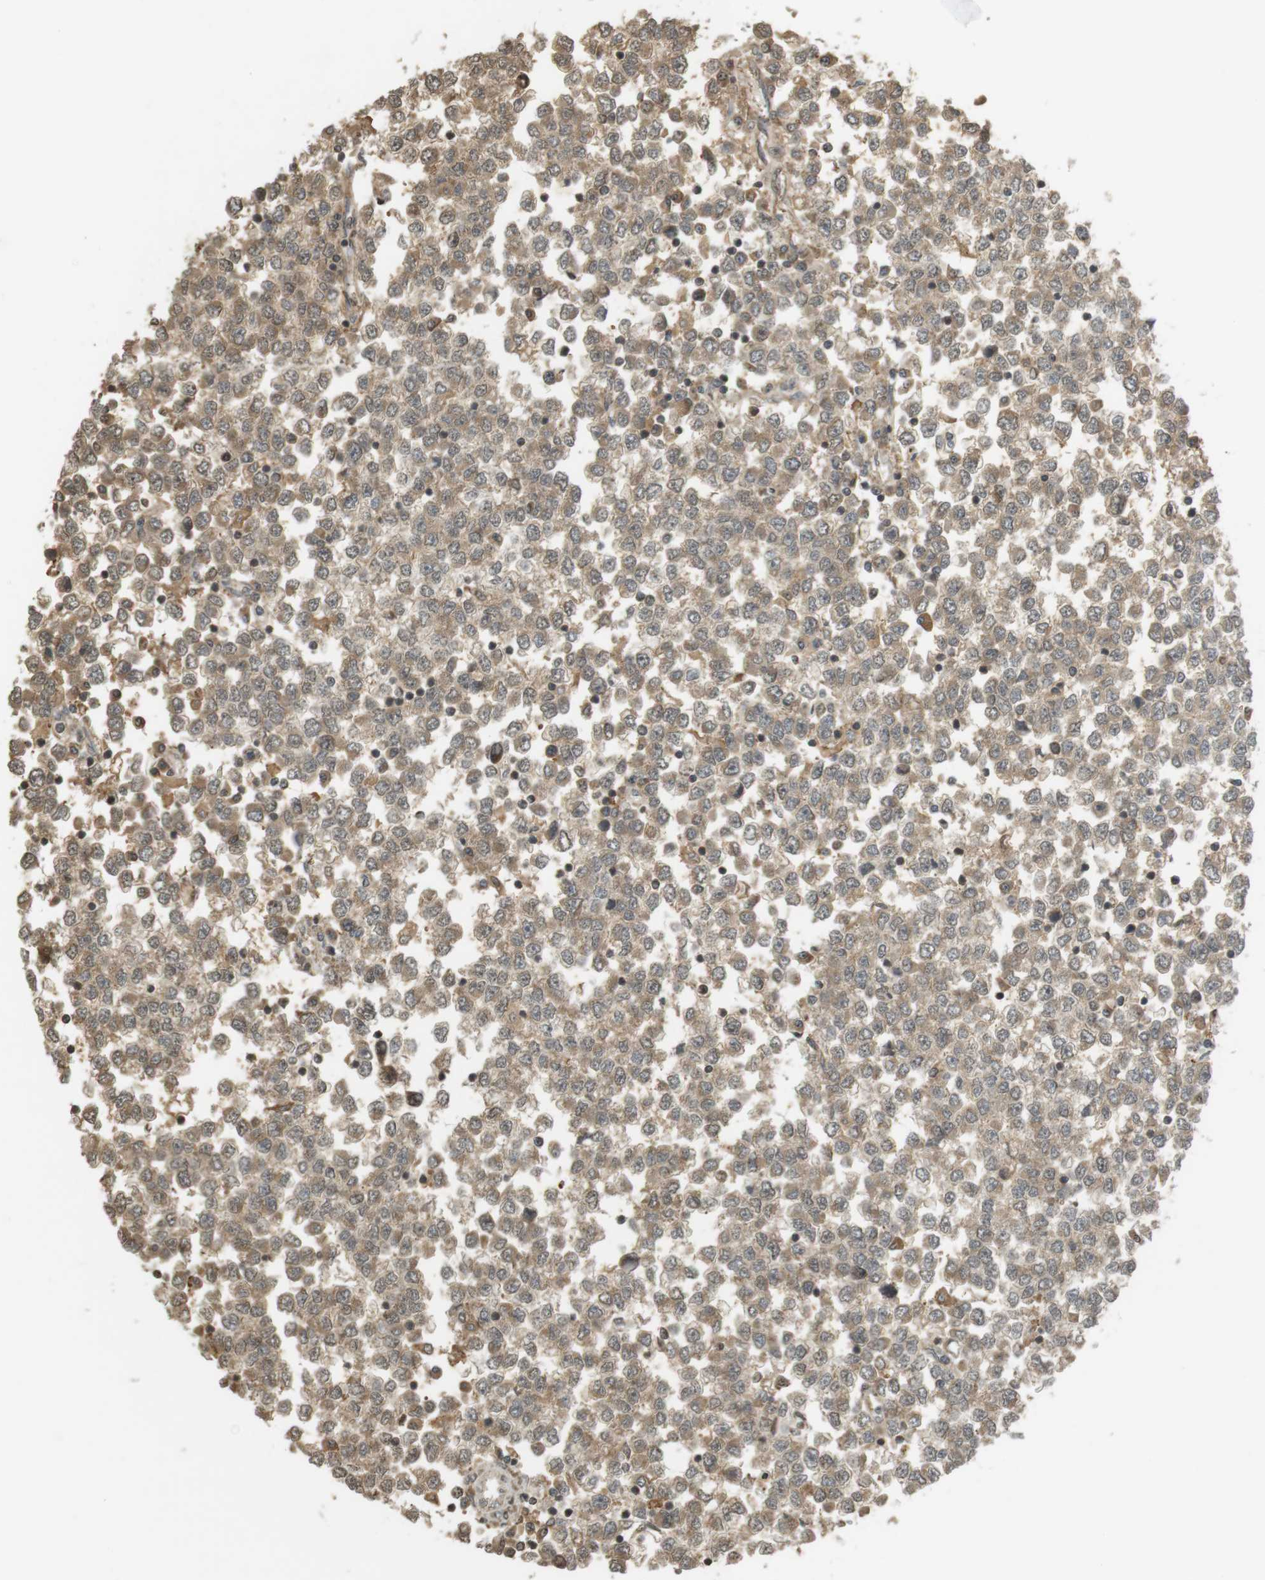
{"staining": {"intensity": "moderate", "quantity": ">75%", "location": "cytoplasmic/membranous"}, "tissue": "testis cancer", "cell_type": "Tumor cells", "image_type": "cancer", "snomed": [{"axis": "morphology", "description": "Seminoma, NOS"}, {"axis": "topography", "description": "Testis"}], "caption": "Protein expression analysis of seminoma (testis) shows moderate cytoplasmic/membranous staining in about >75% of tumor cells.", "gene": "SRR", "patient": {"sex": "male", "age": 65}}